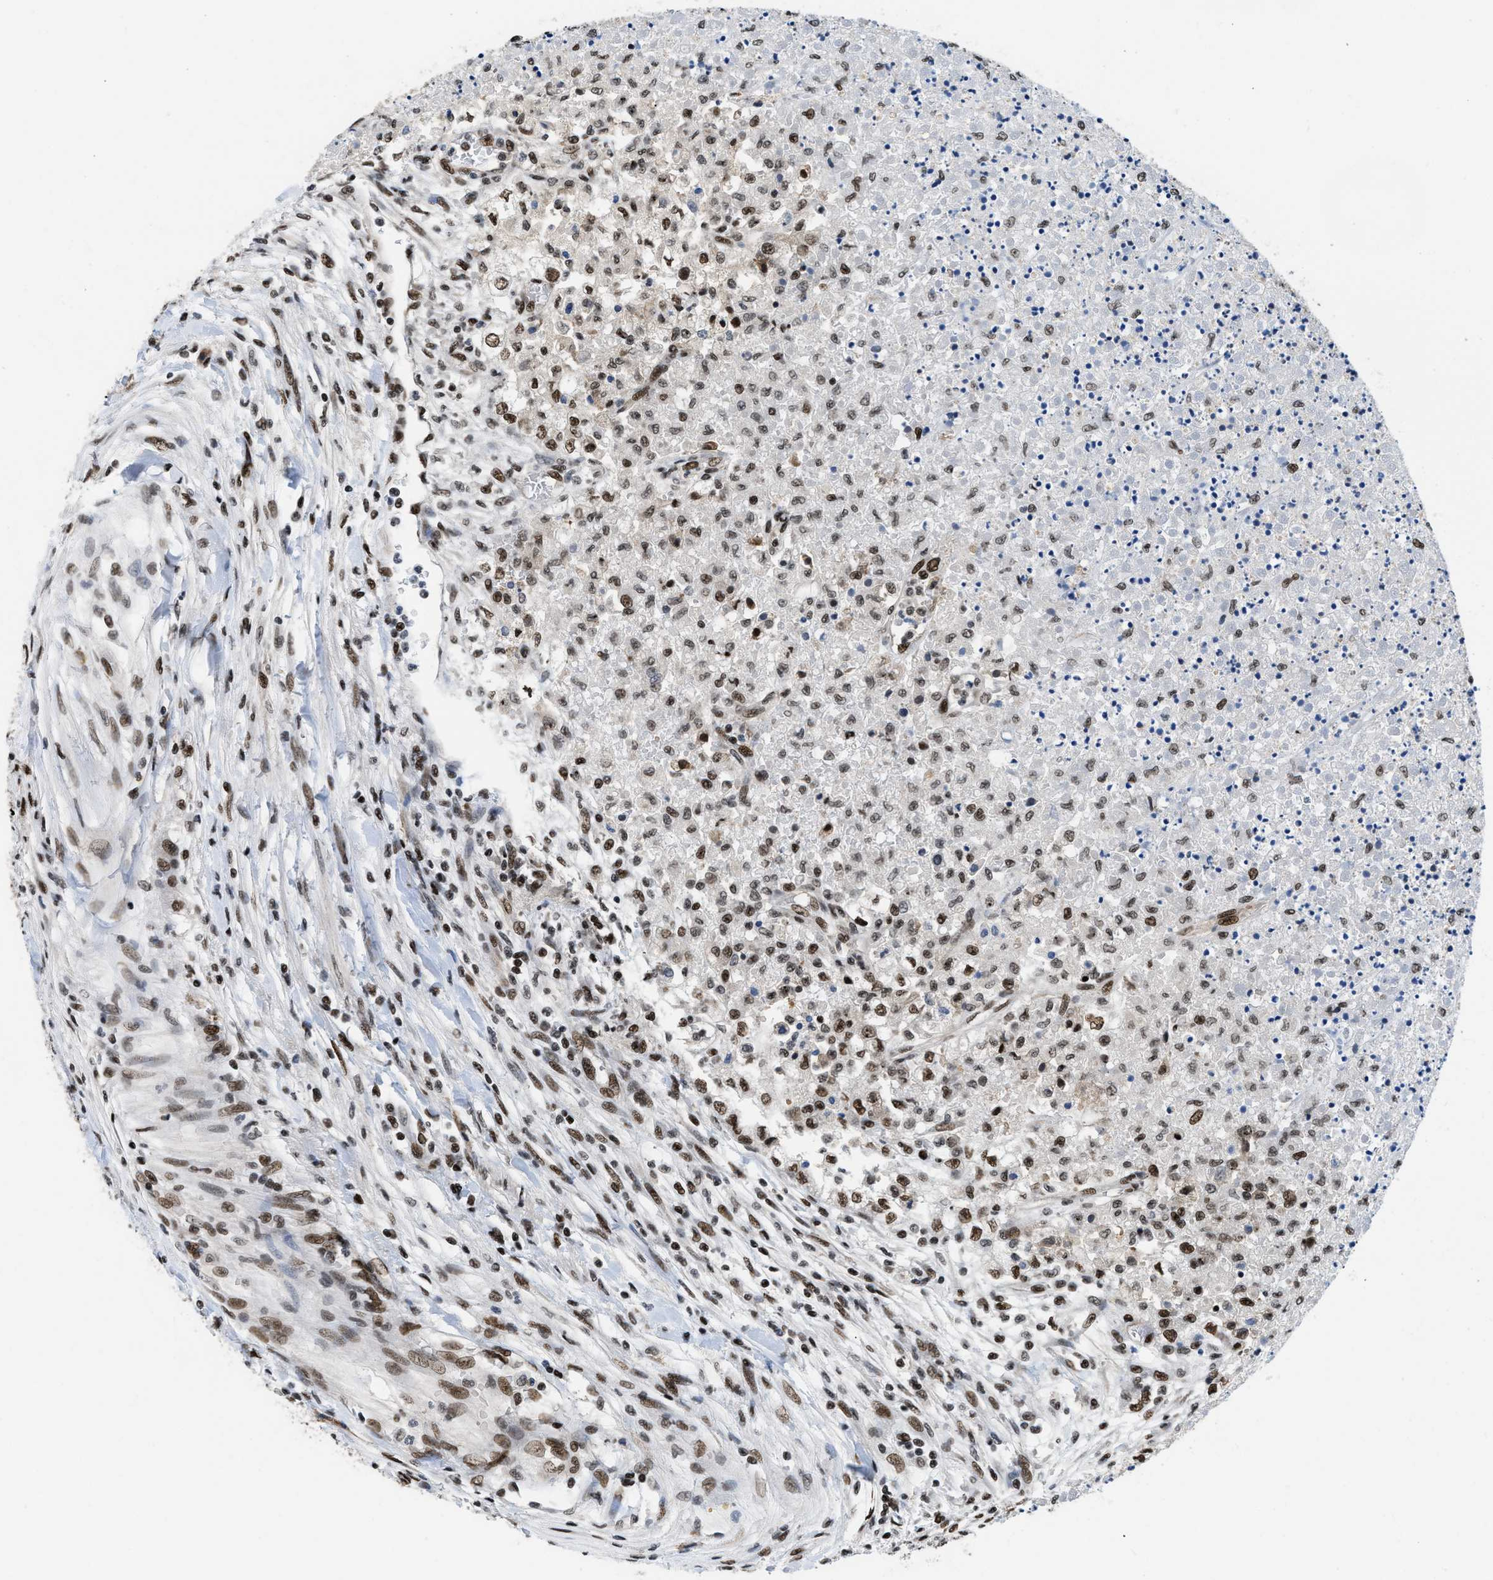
{"staining": {"intensity": "moderate", "quantity": ">75%", "location": "nuclear"}, "tissue": "renal cancer", "cell_type": "Tumor cells", "image_type": "cancer", "snomed": [{"axis": "morphology", "description": "Adenocarcinoma, NOS"}, {"axis": "topography", "description": "Kidney"}], "caption": "Immunohistochemical staining of renal cancer (adenocarcinoma) exhibits moderate nuclear protein expression in about >75% of tumor cells. Ihc stains the protein of interest in brown and the nuclei are stained blue.", "gene": "SAFB", "patient": {"sex": "female", "age": 54}}